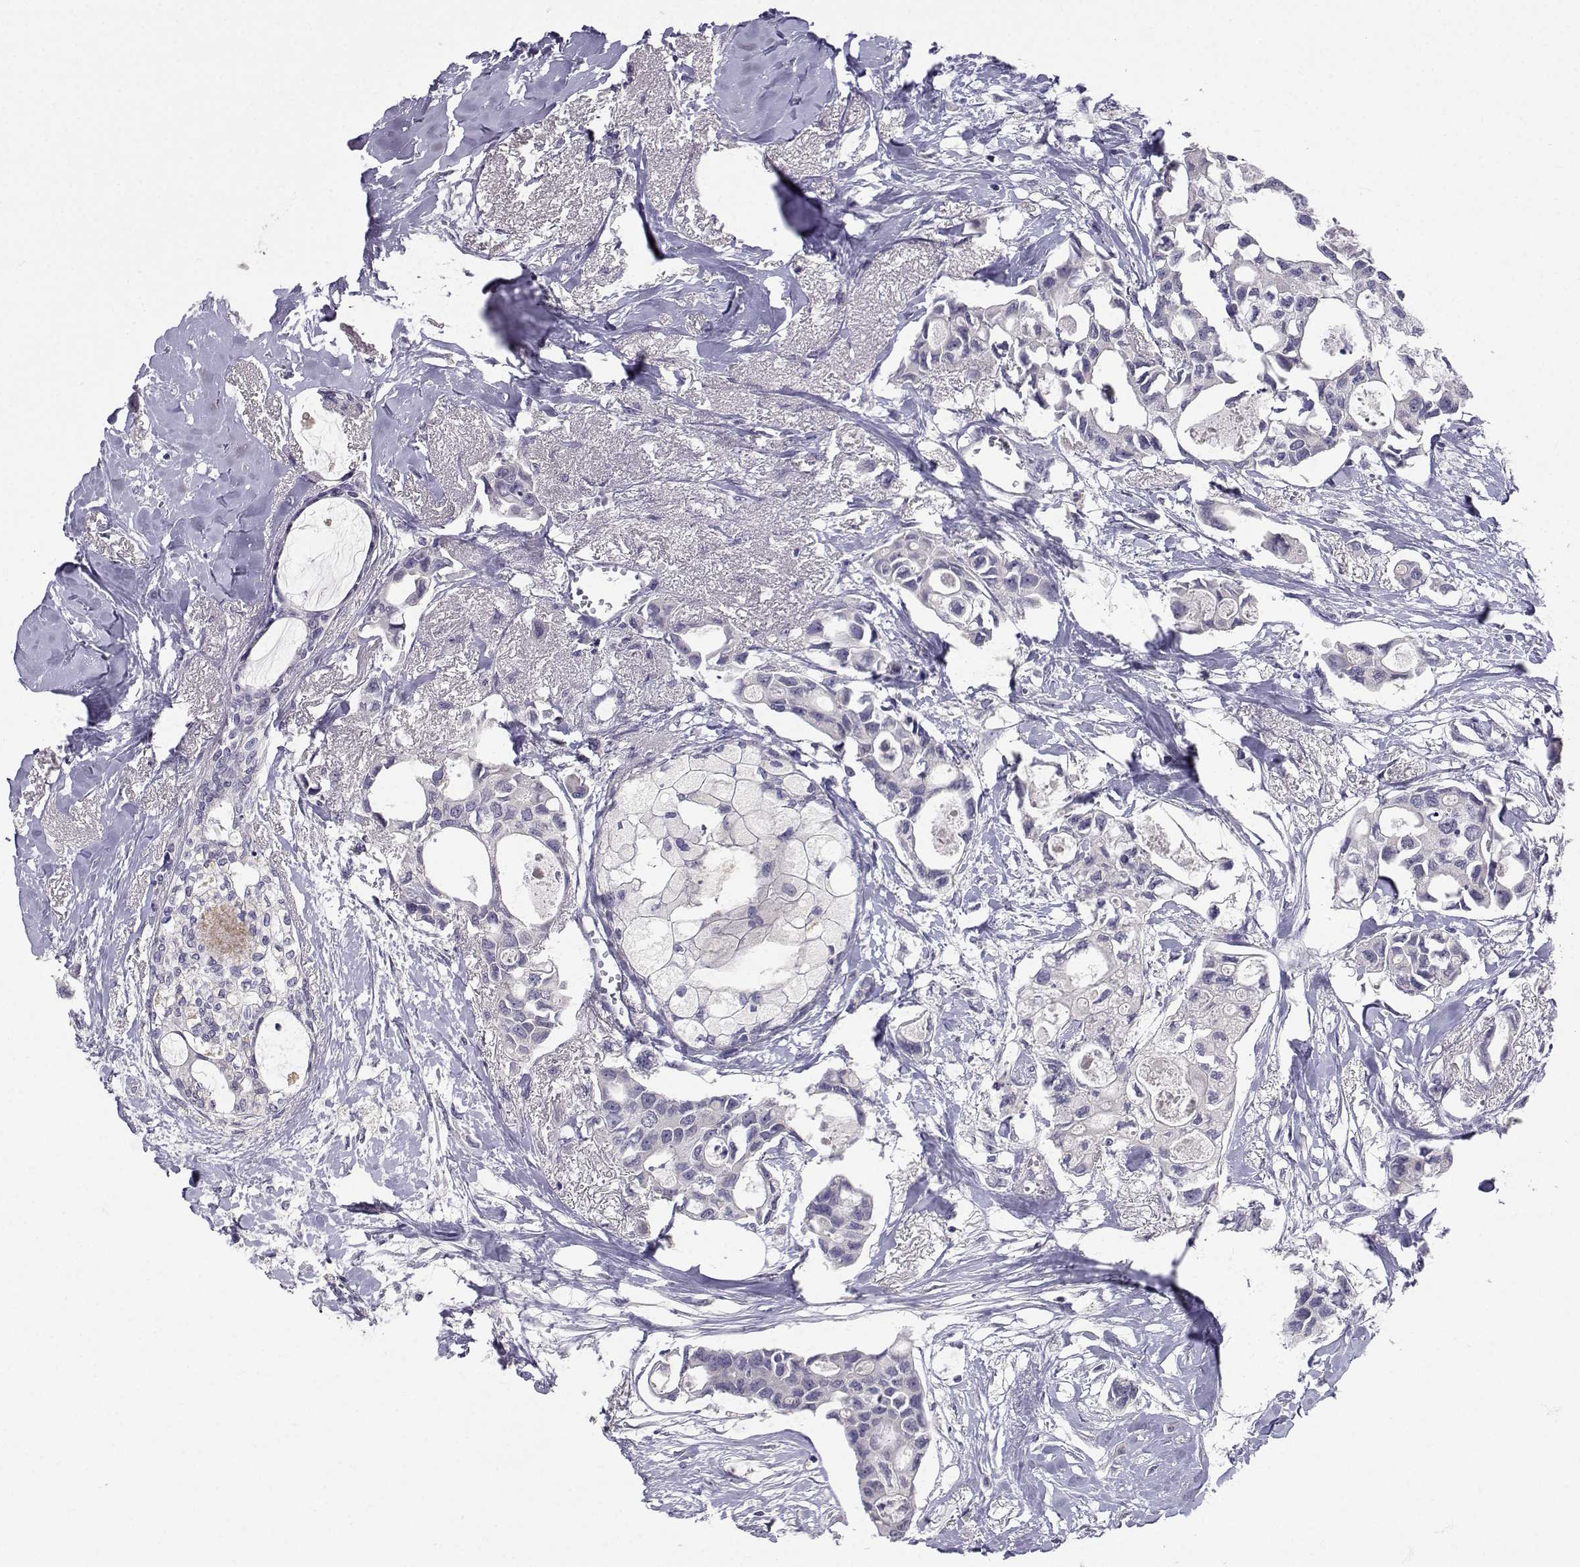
{"staining": {"intensity": "negative", "quantity": "none", "location": "none"}, "tissue": "breast cancer", "cell_type": "Tumor cells", "image_type": "cancer", "snomed": [{"axis": "morphology", "description": "Duct carcinoma"}, {"axis": "topography", "description": "Breast"}], "caption": "Immunohistochemistry (IHC) micrograph of human breast cancer stained for a protein (brown), which displays no positivity in tumor cells.", "gene": "SLC6A3", "patient": {"sex": "female", "age": 83}}